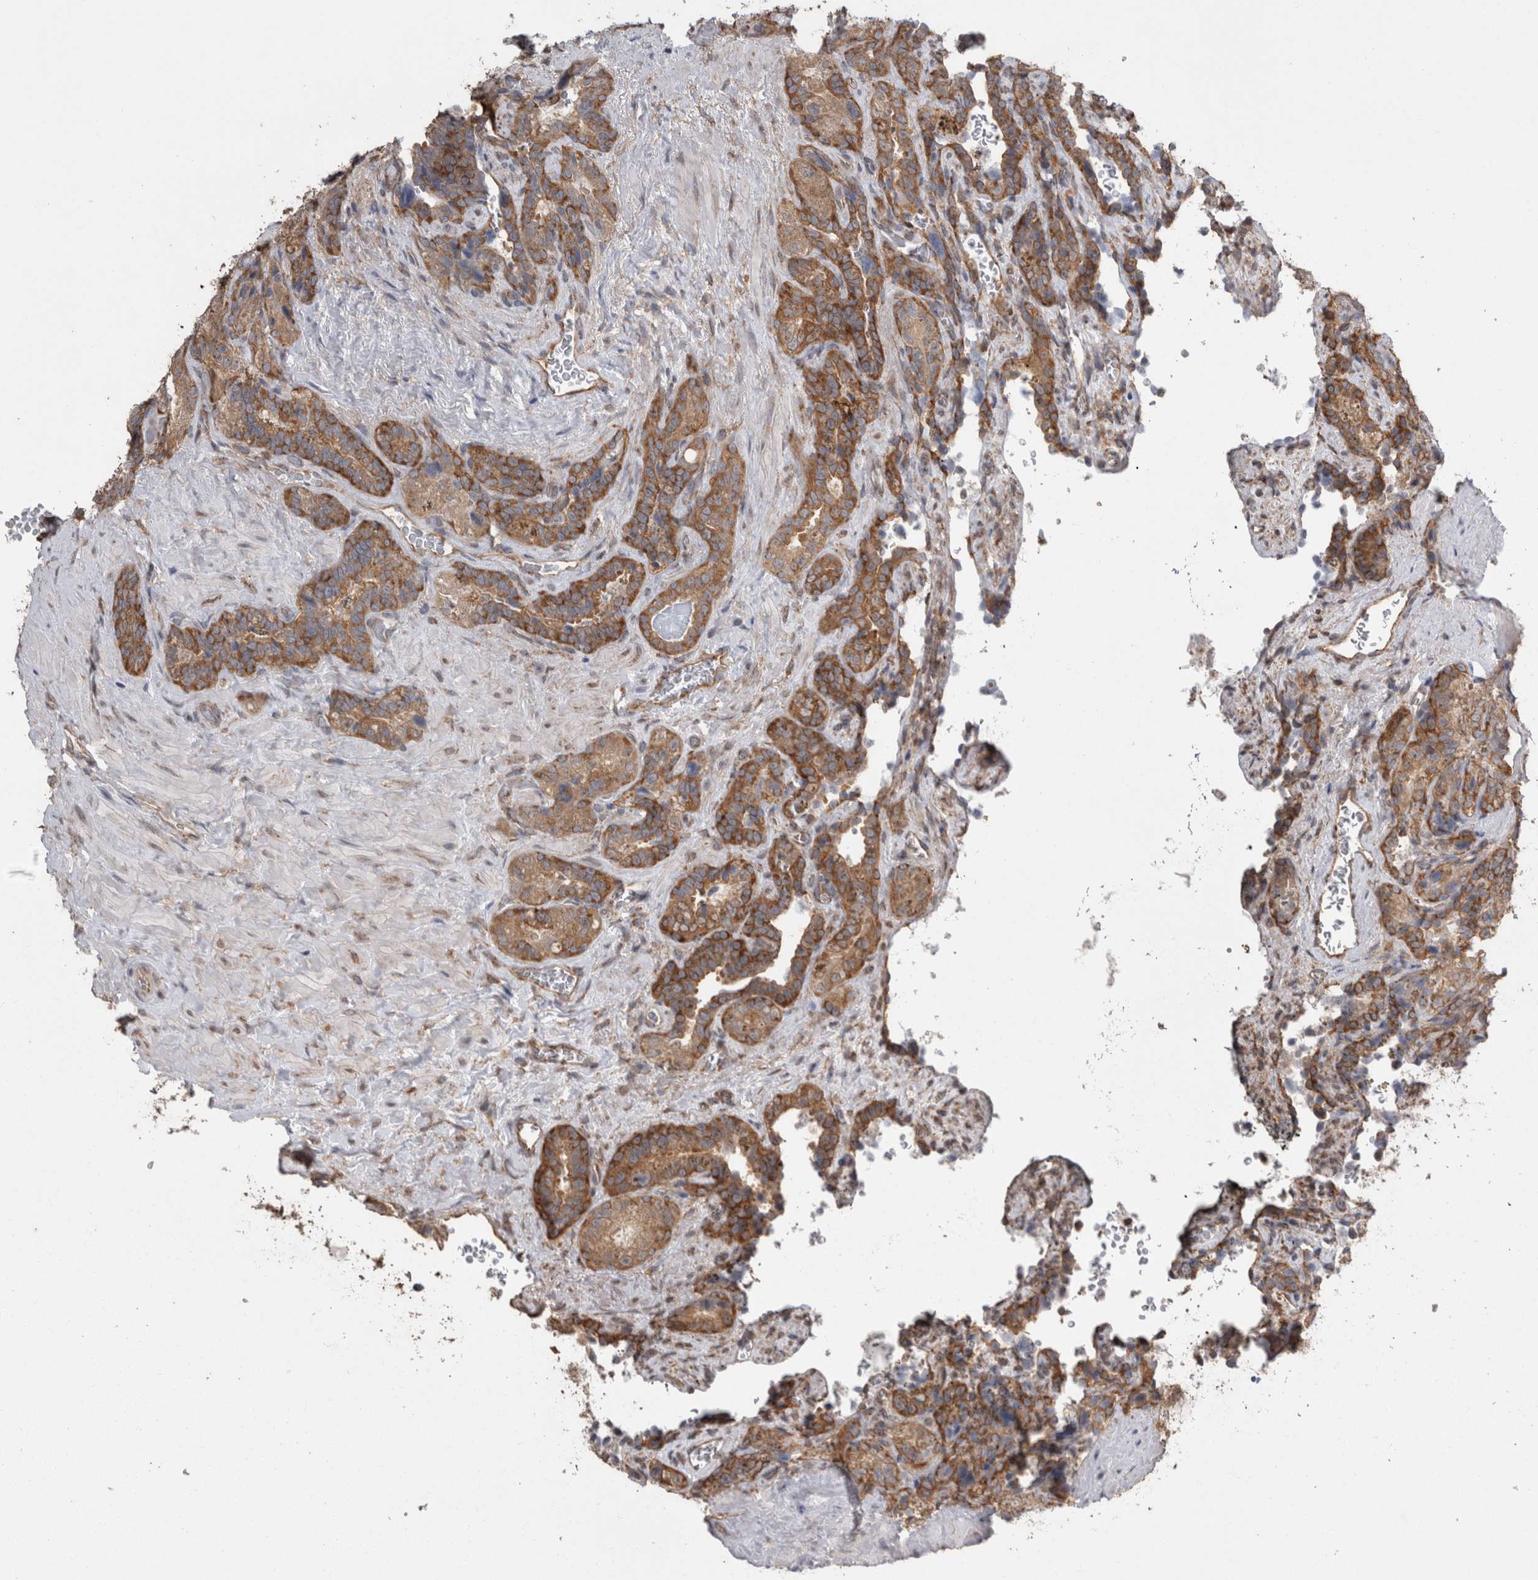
{"staining": {"intensity": "moderate", "quantity": ">75%", "location": "cytoplasmic/membranous"}, "tissue": "seminal vesicle", "cell_type": "Glandular cells", "image_type": "normal", "snomed": [{"axis": "morphology", "description": "Normal tissue, NOS"}, {"axis": "topography", "description": "Prostate"}, {"axis": "topography", "description": "Seminal veicle"}], "caption": "Moderate cytoplasmic/membranous protein expression is appreciated in approximately >75% of glandular cells in seminal vesicle. (DAB (3,3'-diaminobenzidine) IHC, brown staining for protein, blue staining for nuclei).", "gene": "DDX6", "patient": {"sex": "male", "age": 67}}